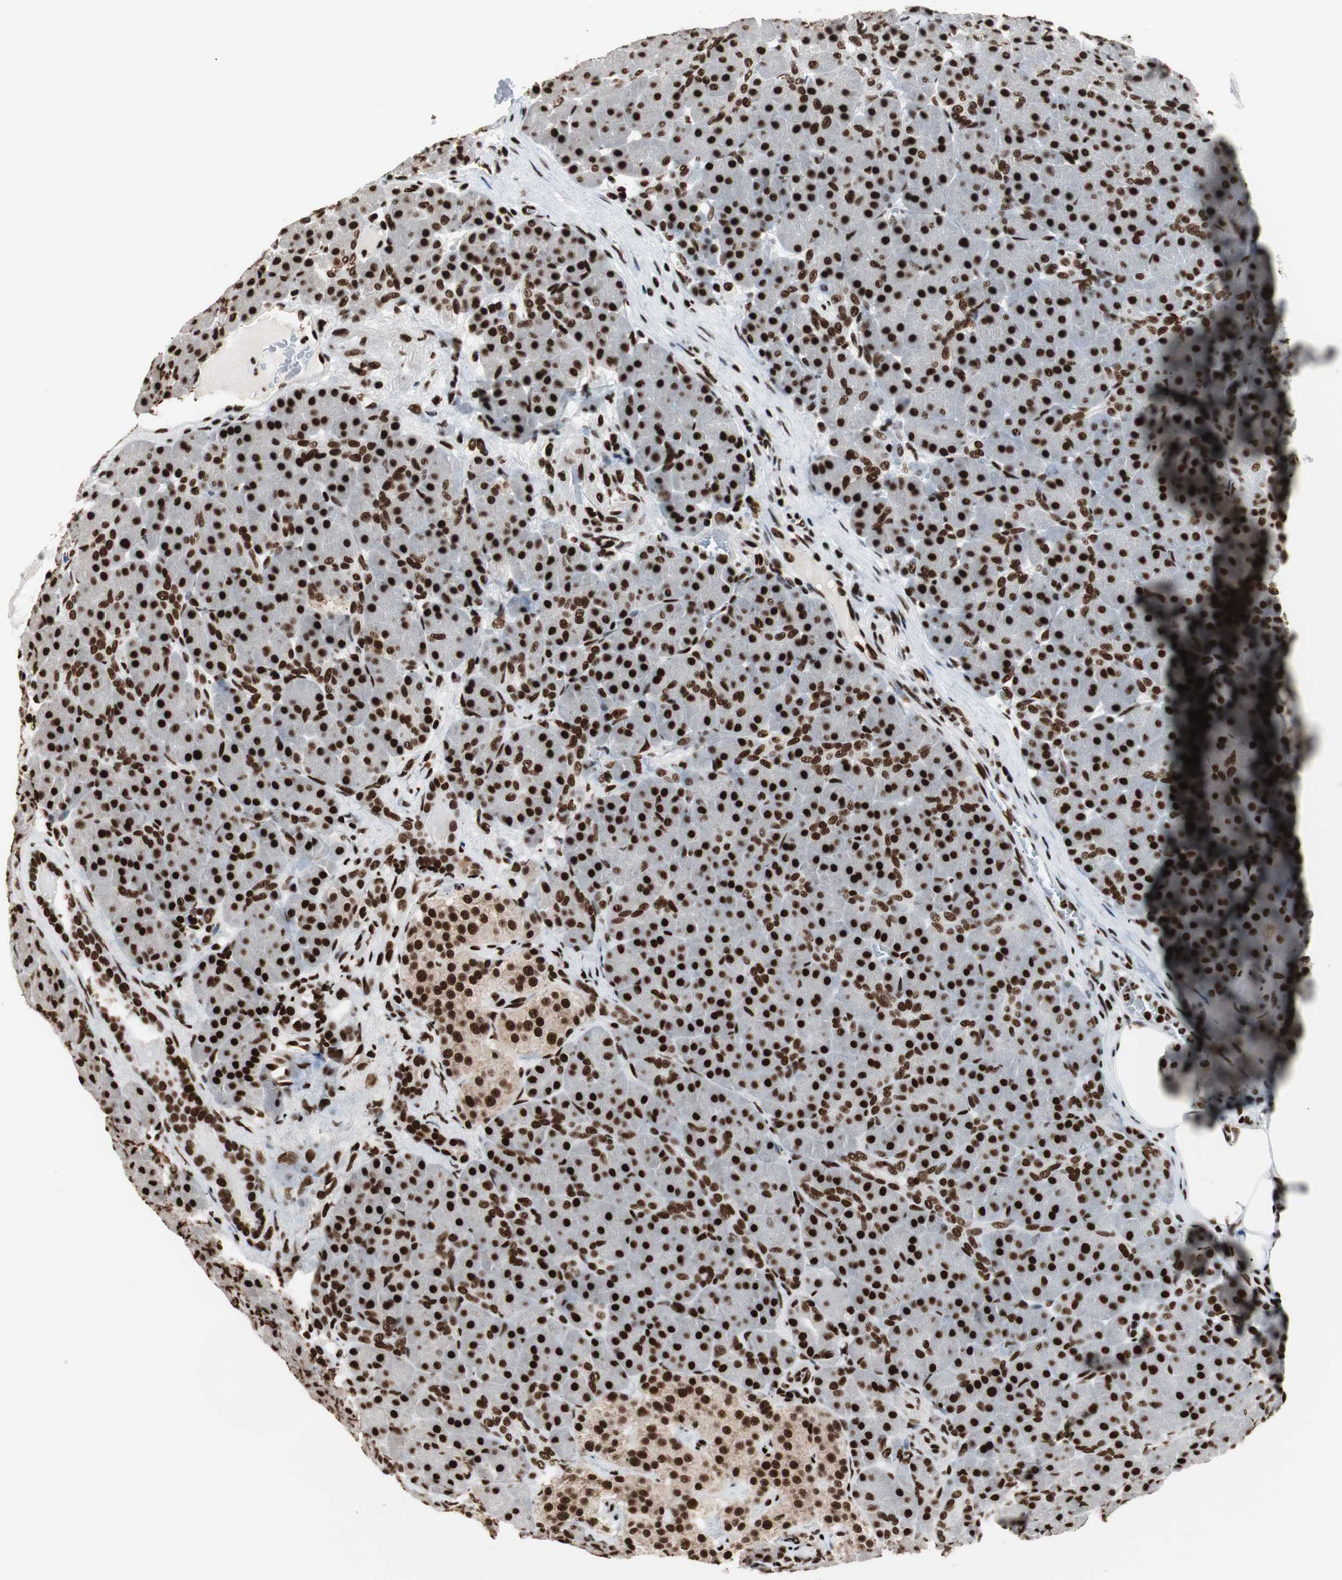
{"staining": {"intensity": "strong", "quantity": ">75%", "location": "nuclear"}, "tissue": "pancreas", "cell_type": "Exocrine glandular cells", "image_type": "normal", "snomed": [{"axis": "morphology", "description": "Normal tissue, NOS"}, {"axis": "topography", "description": "Pancreas"}], "caption": "High-magnification brightfield microscopy of unremarkable pancreas stained with DAB (3,3'-diaminobenzidine) (brown) and counterstained with hematoxylin (blue). exocrine glandular cells exhibit strong nuclear staining is appreciated in about>75% of cells. (Brightfield microscopy of DAB IHC at high magnification).", "gene": "MTA2", "patient": {"sex": "male", "age": 66}}